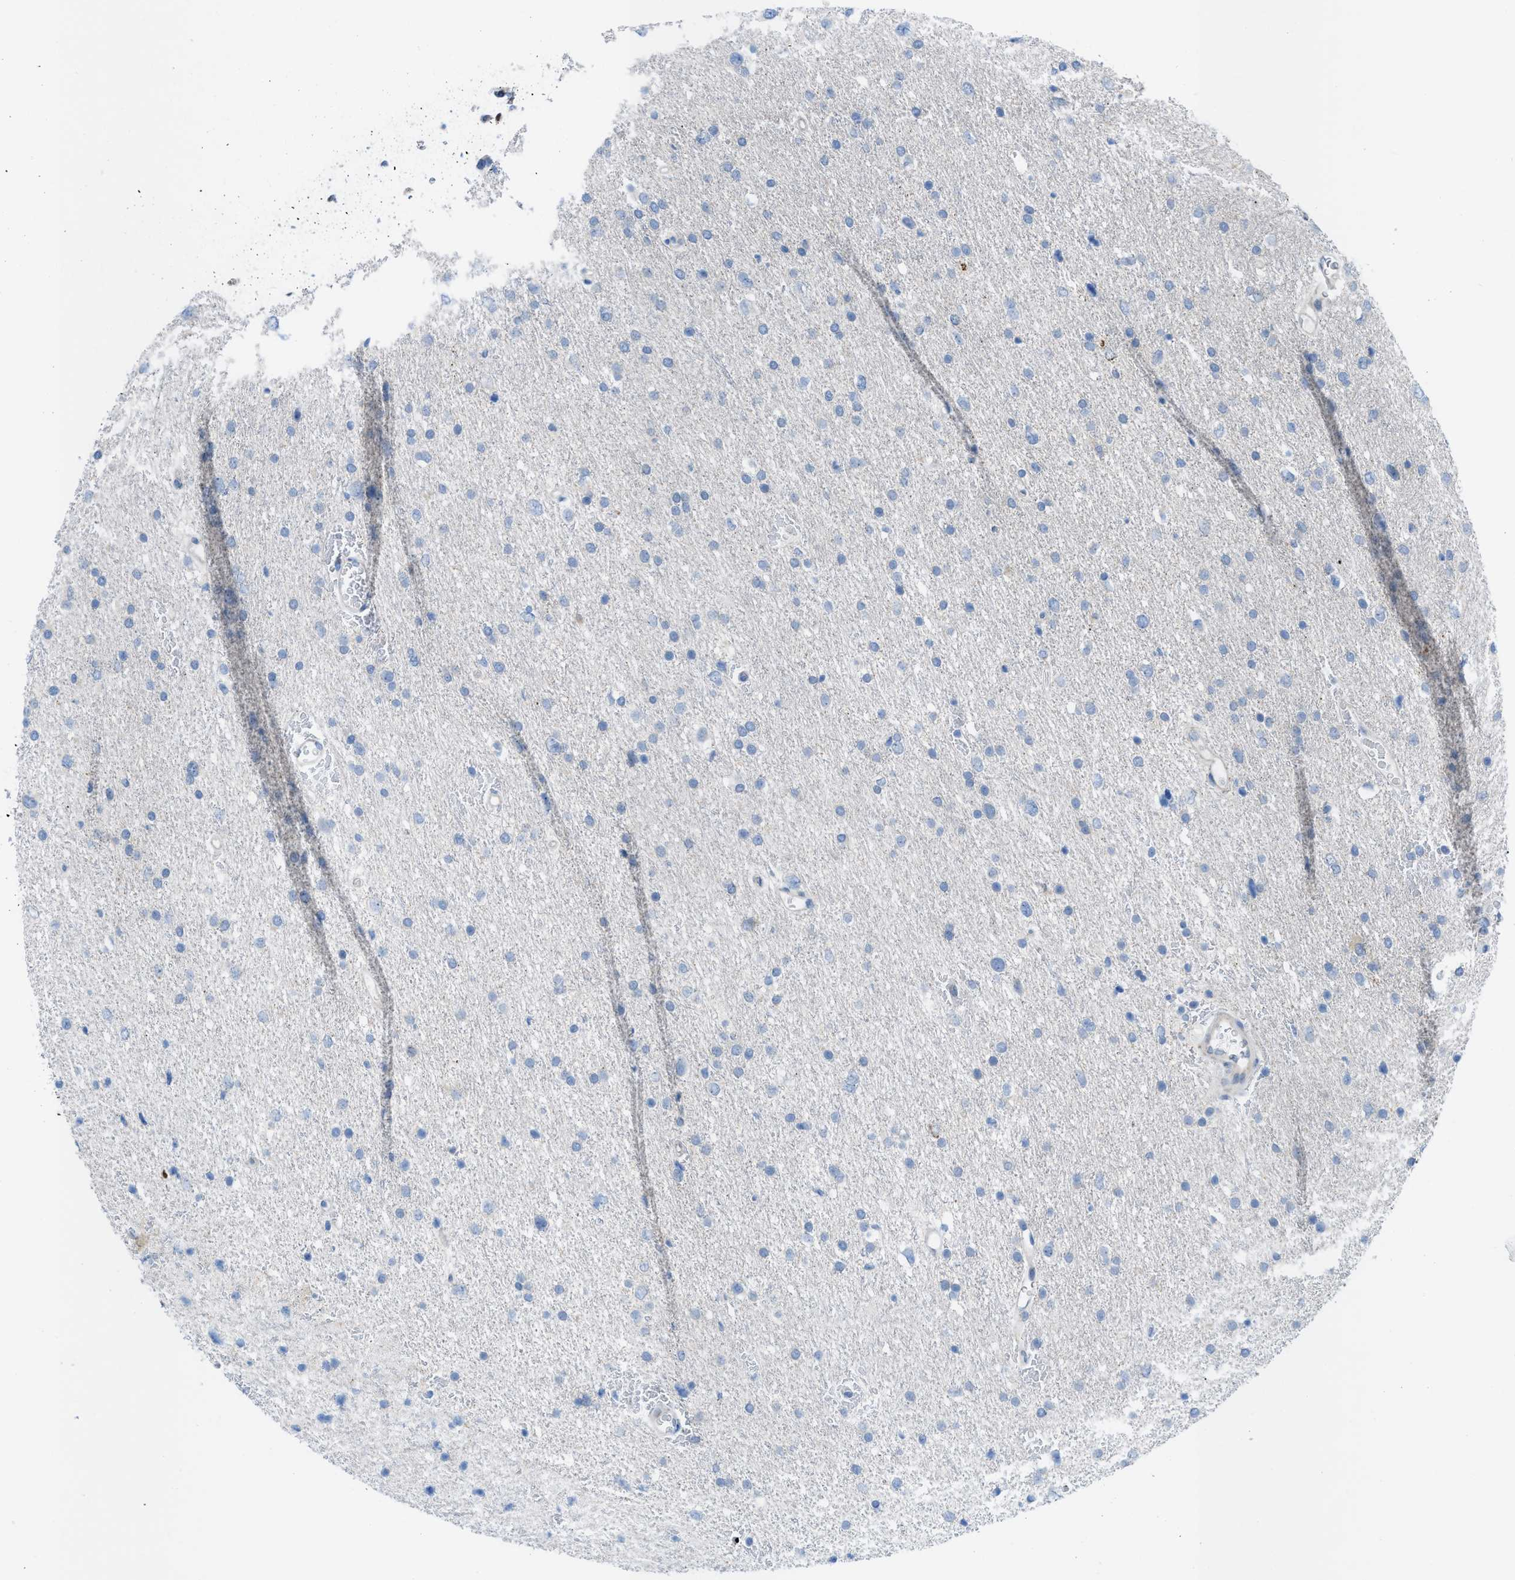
{"staining": {"intensity": "negative", "quantity": "none", "location": "none"}, "tissue": "glioma", "cell_type": "Tumor cells", "image_type": "cancer", "snomed": [{"axis": "morphology", "description": "Glioma, malignant, Low grade"}, {"axis": "topography", "description": "Brain"}], "caption": "An immunohistochemistry (IHC) histopathology image of malignant glioma (low-grade) is shown. There is no staining in tumor cells of malignant glioma (low-grade). (IHC, brightfield microscopy, high magnification).", "gene": "RBBP9", "patient": {"sex": "female", "age": 37}}